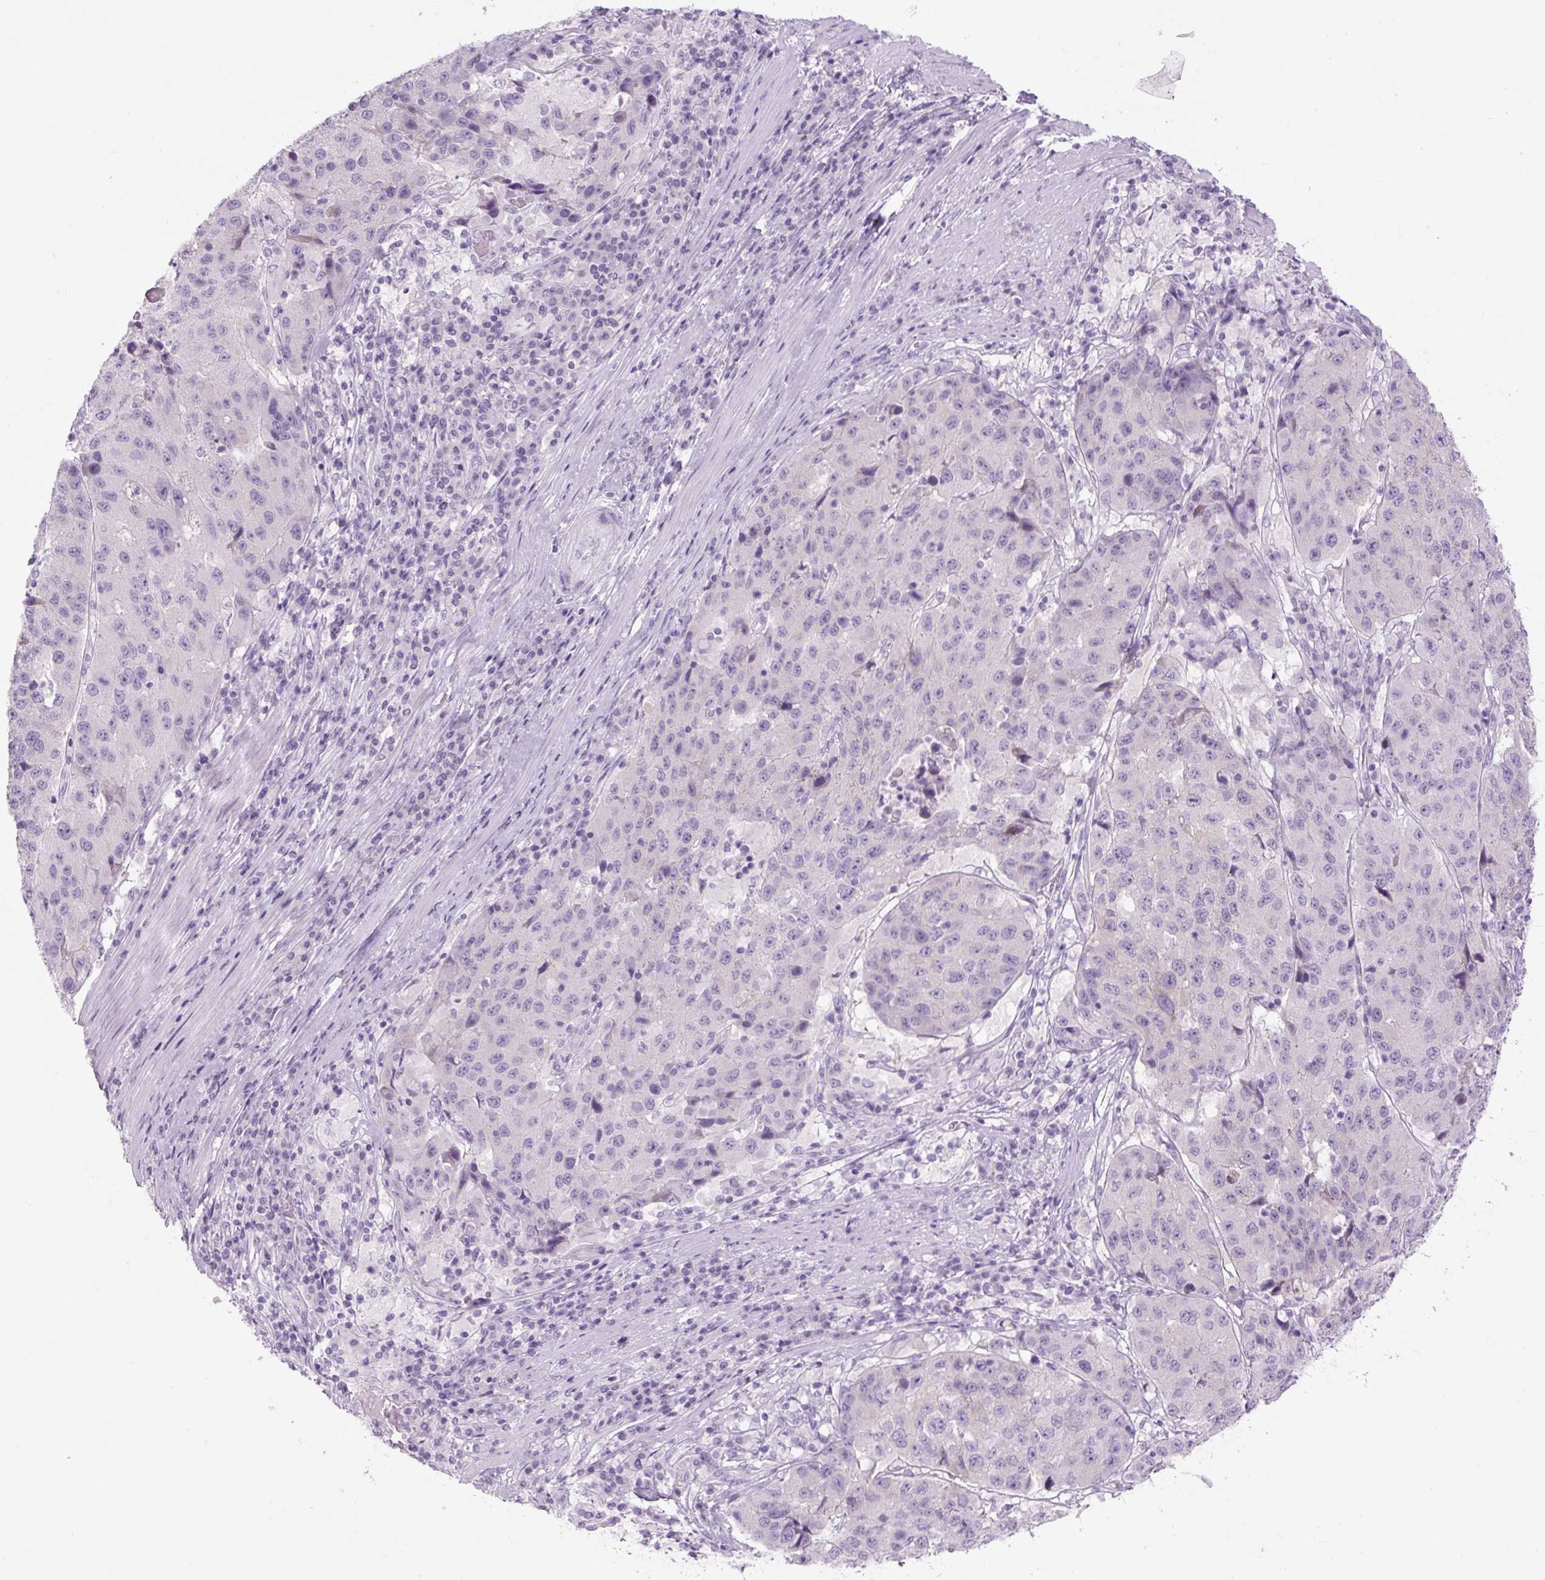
{"staining": {"intensity": "negative", "quantity": "none", "location": "none"}, "tissue": "stomach cancer", "cell_type": "Tumor cells", "image_type": "cancer", "snomed": [{"axis": "morphology", "description": "Adenocarcinoma, NOS"}, {"axis": "topography", "description": "Stomach"}], "caption": "This micrograph is of stomach cancer stained with immunohistochemistry to label a protein in brown with the nuclei are counter-stained blue. There is no positivity in tumor cells. (Stains: DAB immunohistochemistry with hematoxylin counter stain, Microscopy: brightfield microscopy at high magnification).", "gene": "COL9A2", "patient": {"sex": "male", "age": 71}}